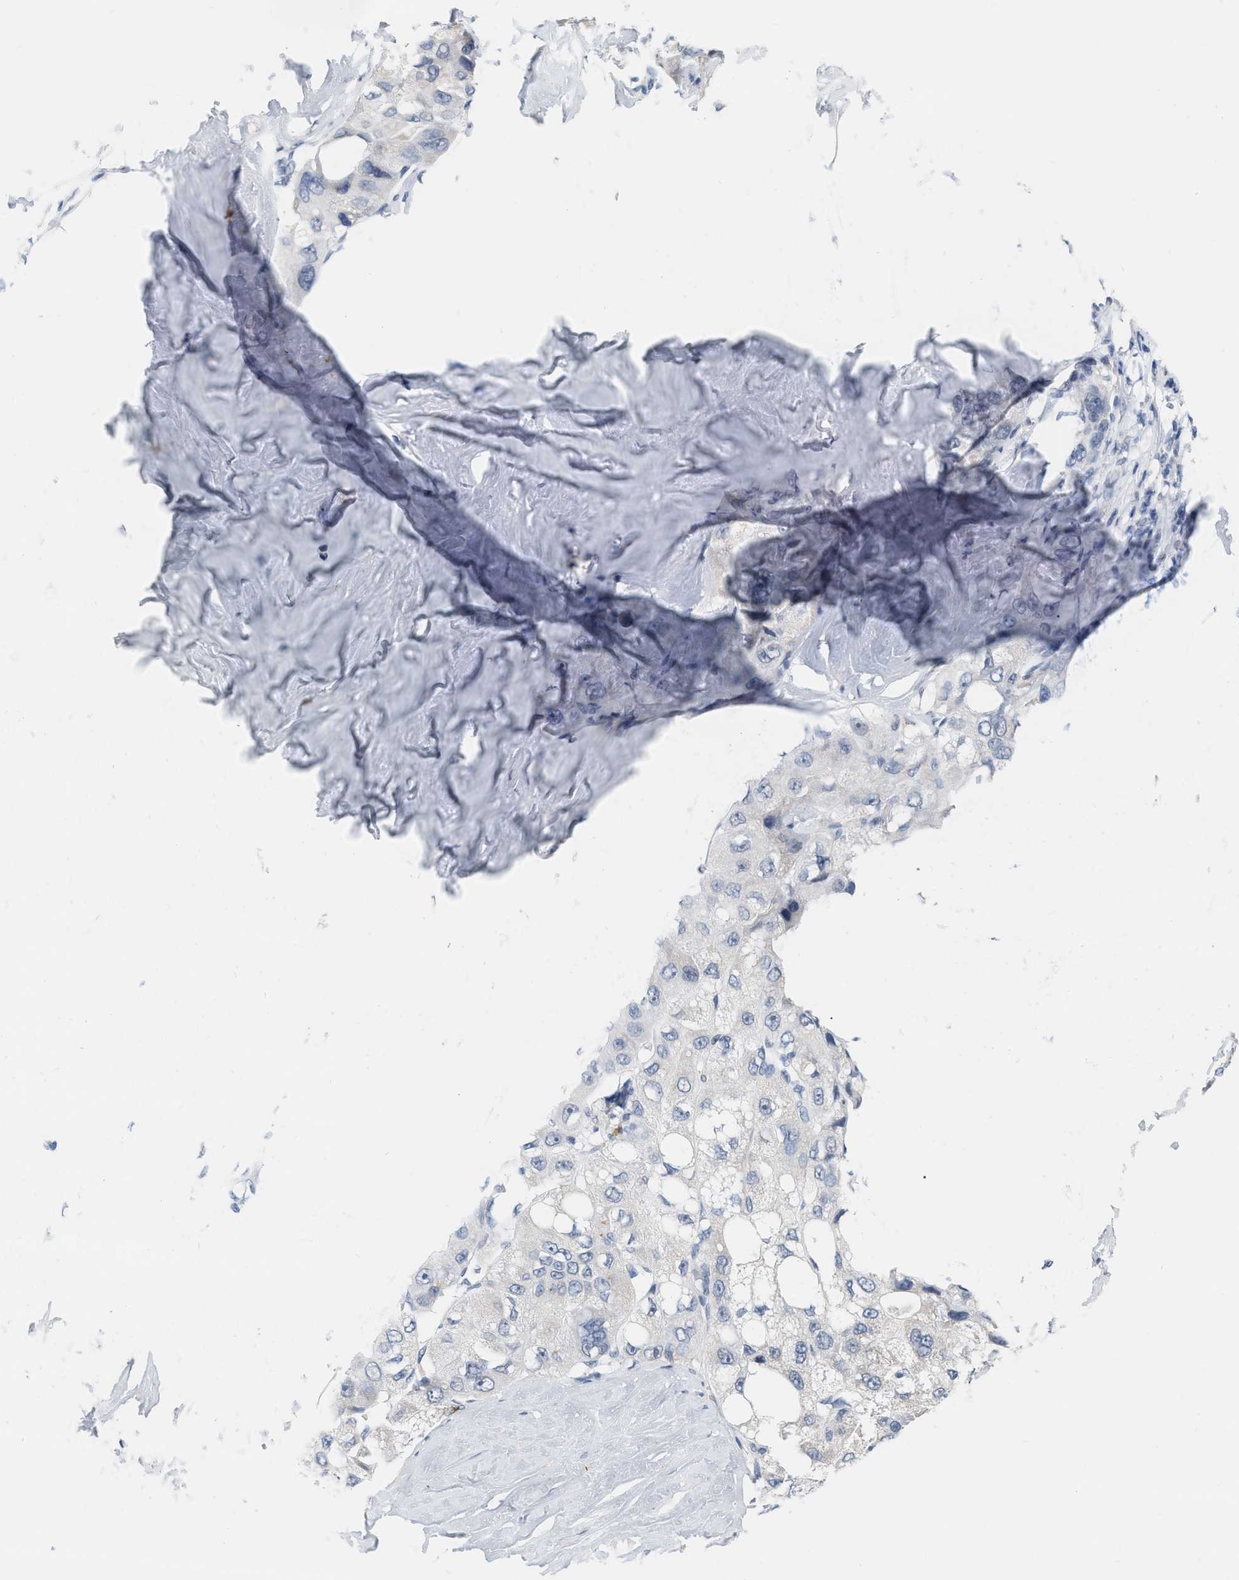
{"staining": {"intensity": "negative", "quantity": "none", "location": "none"}, "tissue": "liver cancer", "cell_type": "Tumor cells", "image_type": "cancer", "snomed": [{"axis": "morphology", "description": "Carcinoma, Hepatocellular, NOS"}, {"axis": "topography", "description": "Liver"}], "caption": "Tumor cells are negative for protein expression in human hepatocellular carcinoma (liver).", "gene": "XIRP1", "patient": {"sex": "male", "age": 80}}